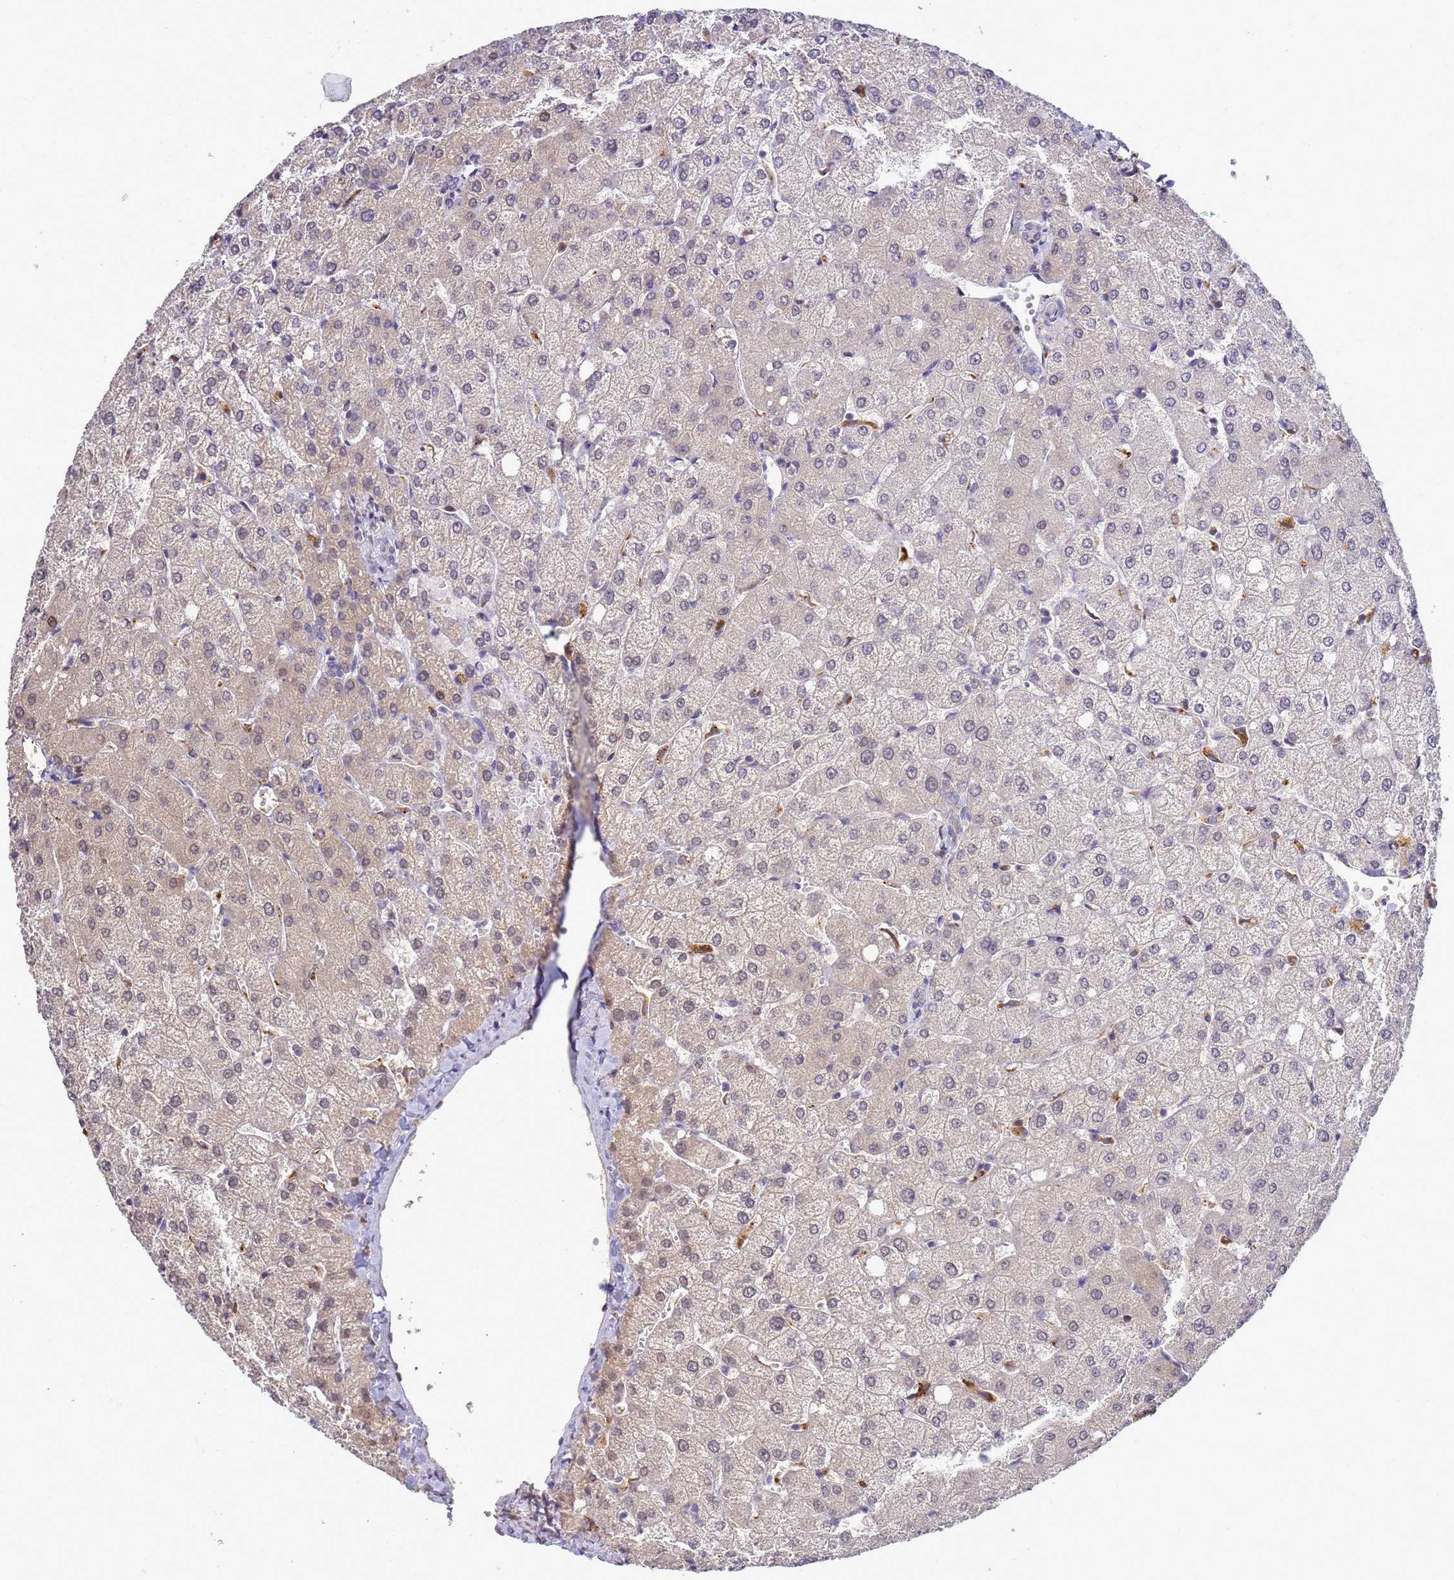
{"staining": {"intensity": "negative", "quantity": "none", "location": "none"}, "tissue": "liver", "cell_type": "Cholangiocytes", "image_type": "normal", "snomed": [{"axis": "morphology", "description": "Normal tissue, NOS"}, {"axis": "topography", "description": "Liver"}], "caption": "A high-resolution micrograph shows IHC staining of normal liver, which reveals no significant staining in cholangiocytes.", "gene": "TMEM74B", "patient": {"sex": "female", "age": 54}}